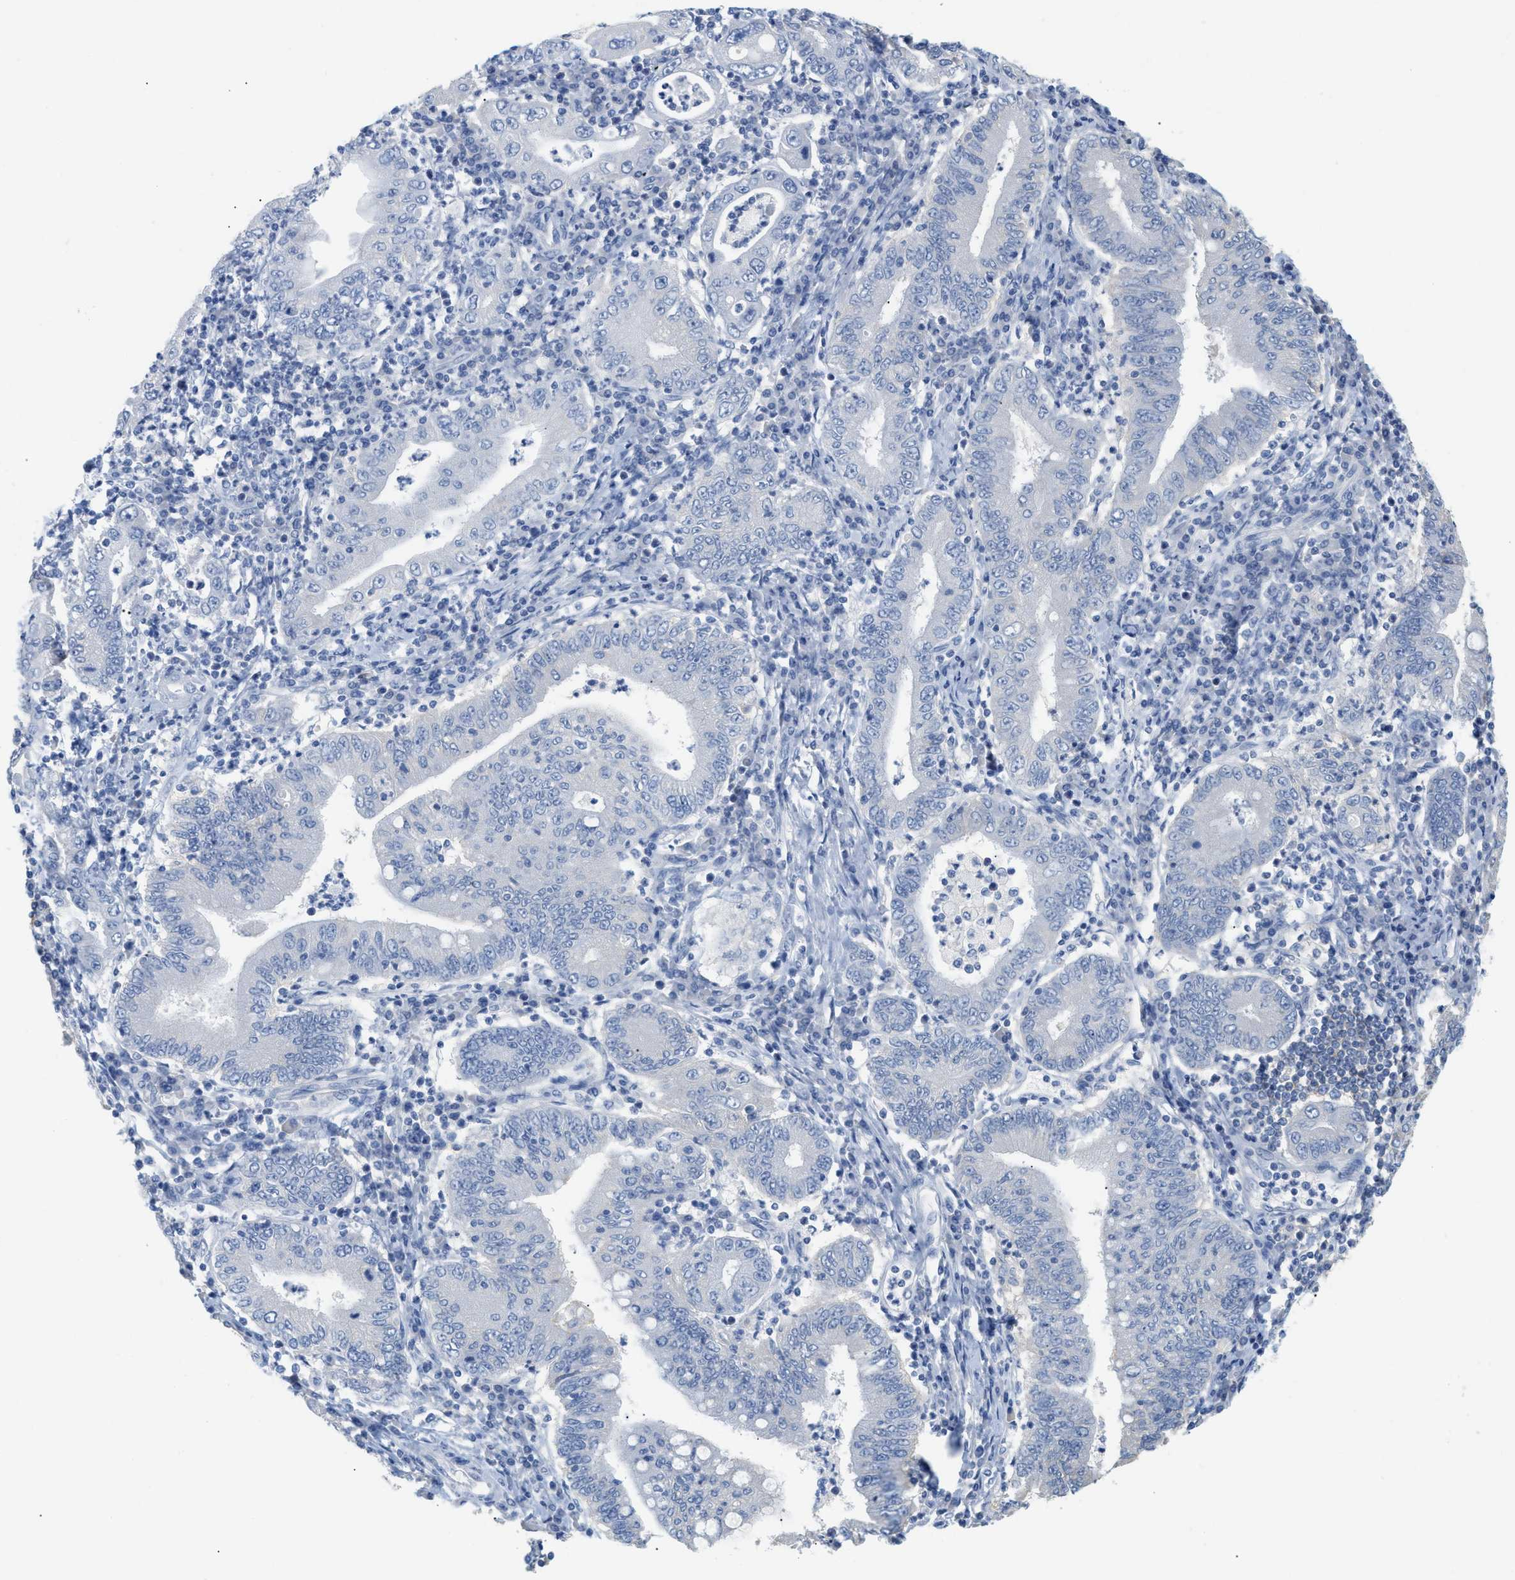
{"staining": {"intensity": "negative", "quantity": "none", "location": "none"}, "tissue": "stomach cancer", "cell_type": "Tumor cells", "image_type": "cancer", "snomed": [{"axis": "morphology", "description": "Normal tissue, NOS"}, {"axis": "morphology", "description": "Adenocarcinoma, NOS"}, {"axis": "topography", "description": "Esophagus"}, {"axis": "topography", "description": "Stomach, upper"}, {"axis": "topography", "description": "Peripheral nerve tissue"}], "caption": "A high-resolution photomicrograph shows immunohistochemistry (IHC) staining of adenocarcinoma (stomach), which displays no significant positivity in tumor cells. Brightfield microscopy of immunohistochemistry (IHC) stained with DAB (3,3'-diaminobenzidine) (brown) and hematoxylin (blue), captured at high magnification.", "gene": "PAPPA", "patient": {"sex": "male", "age": 62}}